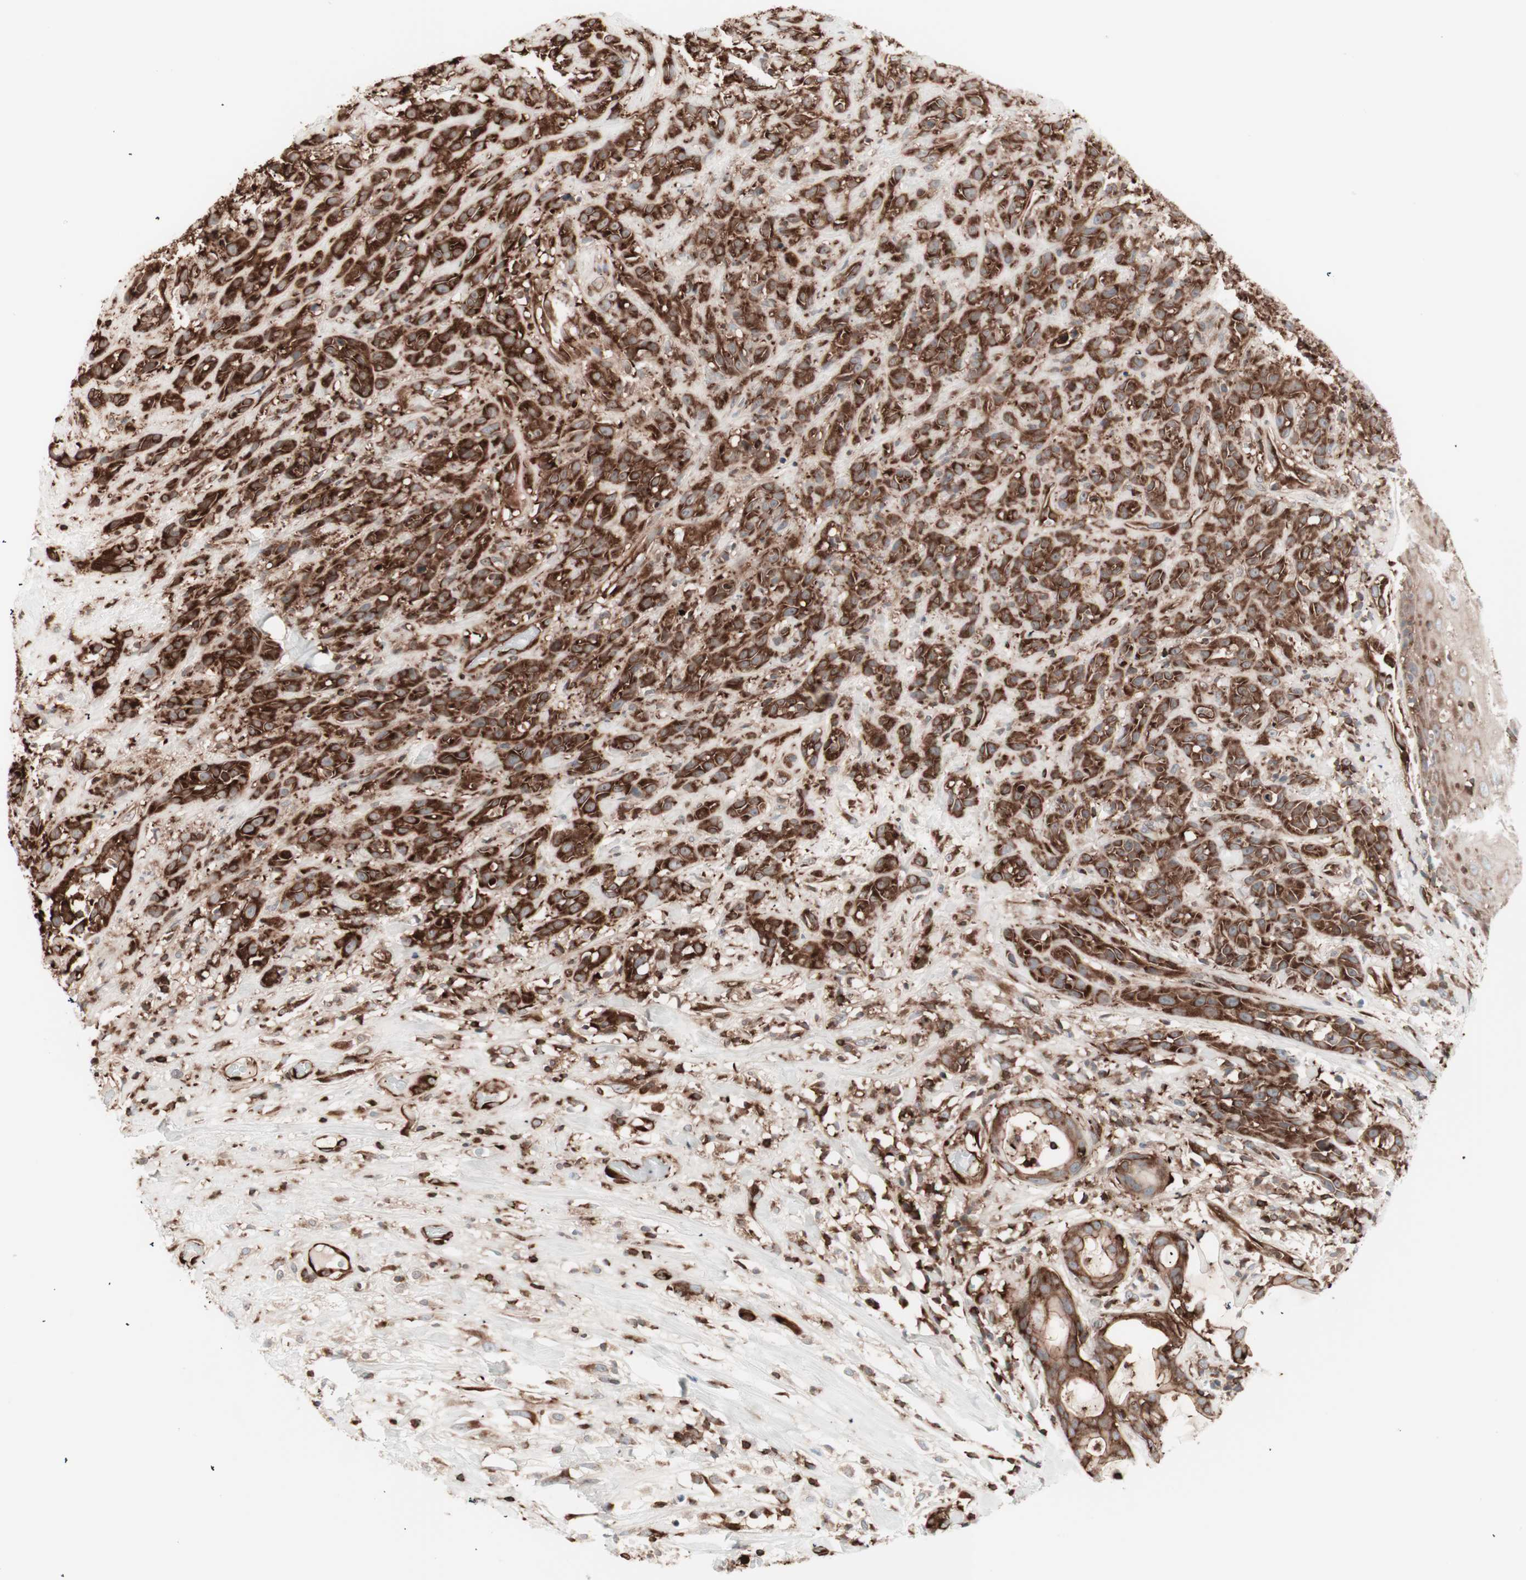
{"staining": {"intensity": "strong", "quantity": ">75%", "location": "cytoplasmic/membranous"}, "tissue": "head and neck cancer", "cell_type": "Tumor cells", "image_type": "cancer", "snomed": [{"axis": "morphology", "description": "Normal tissue, NOS"}, {"axis": "morphology", "description": "Squamous cell carcinoma, NOS"}, {"axis": "topography", "description": "Cartilage tissue"}, {"axis": "topography", "description": "Head-Neck"}], "caption": "Protein staining displays strong cytoplasmic/membranous positivity in approximately >75% of tumor cells in head and neck squamous cell carcinoma.", "gene": "TCP11L1", "patient": {"sex": "male", "age": 62}}